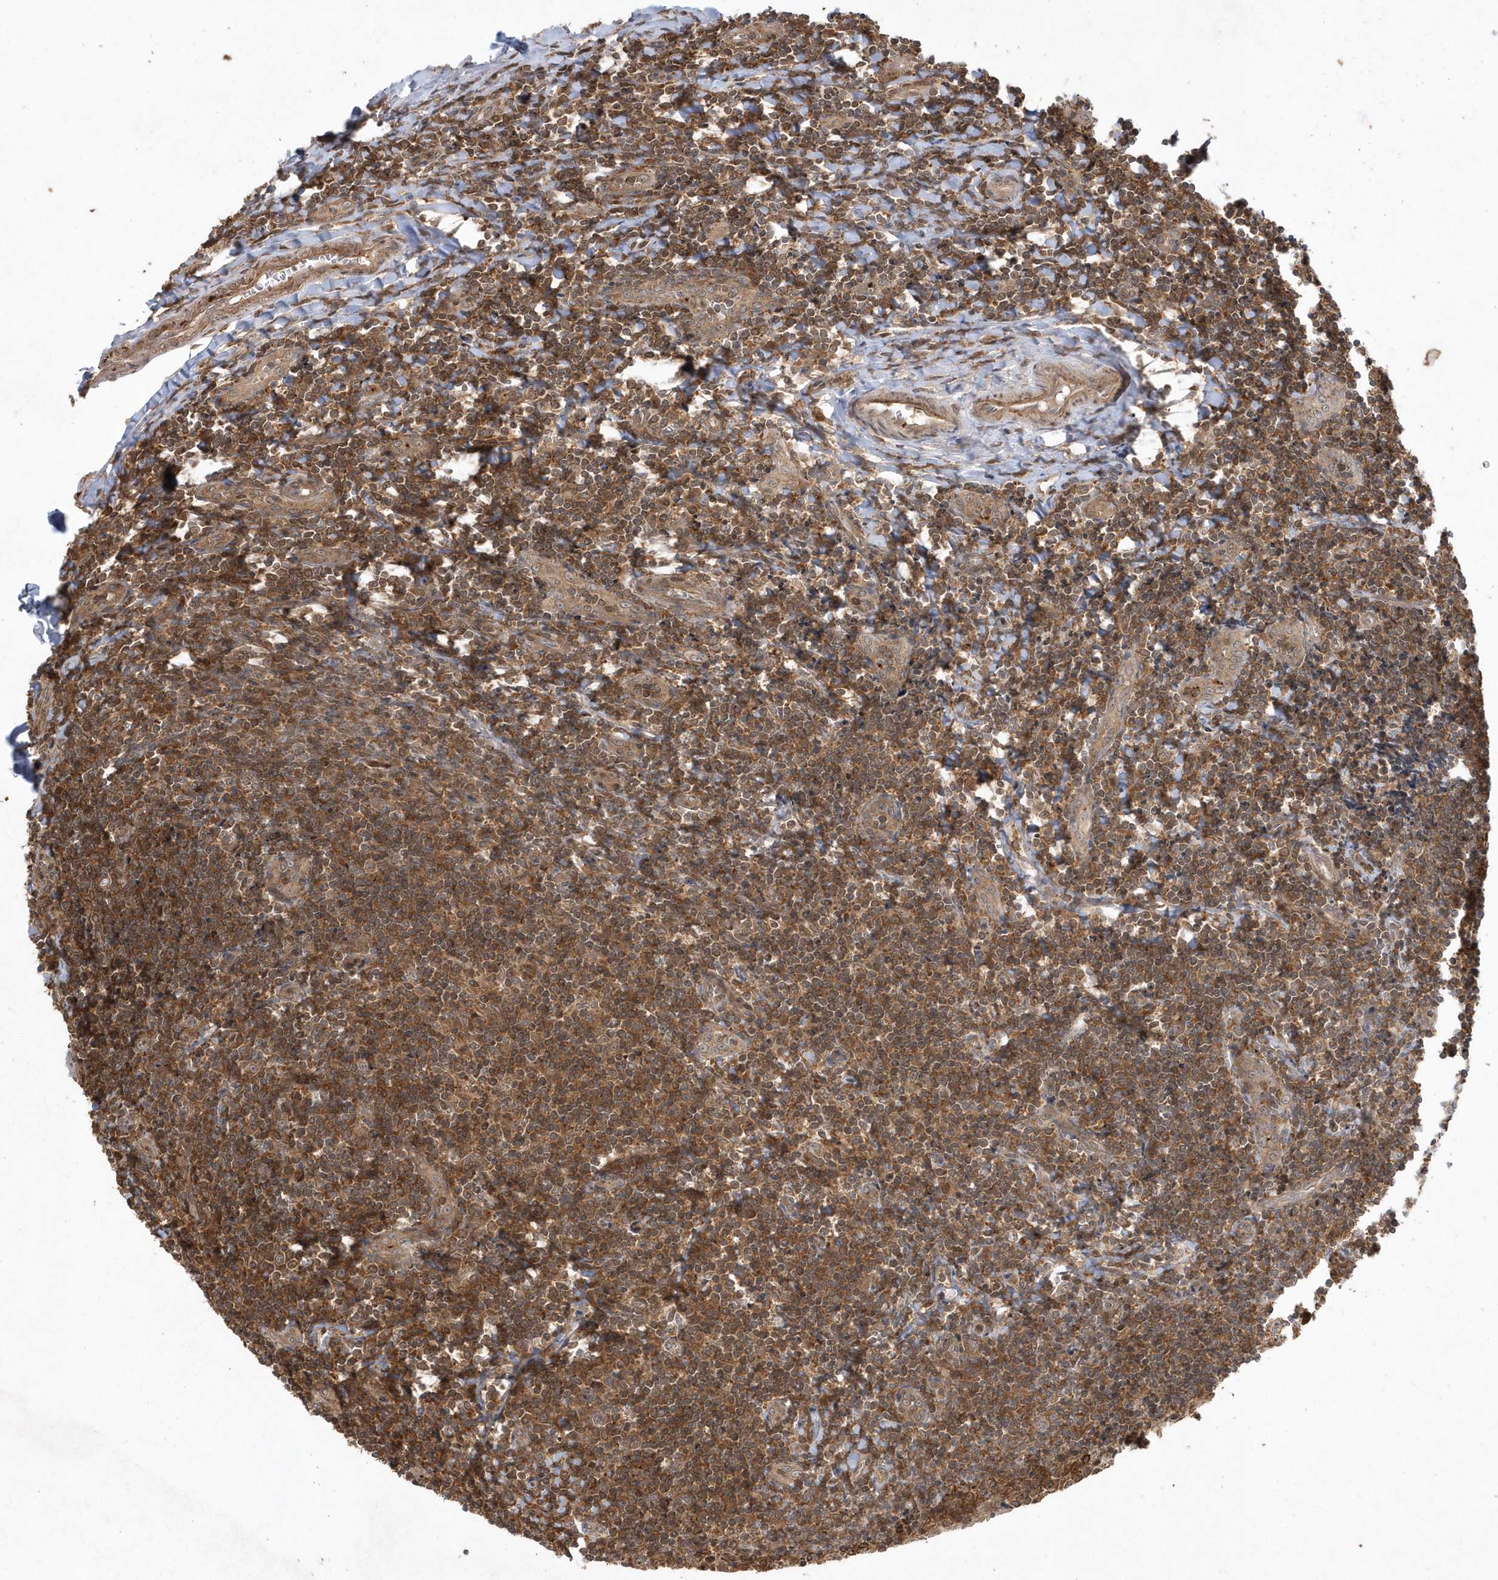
{"staining": {"intensity": "moderate", "quantity": ">75%", "location": "cytoplasmic/membranous"}, "tissue": "tonsil", "cell_type": "Germinal center cells", "image_type": "normal", "snomed": [{"axis": "morphology", "description": "Normal tissue, NOS"}, {"axis": "topography", "description": "Tonsil"}], "caption": "Protein staining reveals moderate cytoplasmic/membranous positivity in approximately >75% of germinal center cells in unremarkable tonsil.", "gene": "ACYP1", "patient": {"sex": "male", "age": 27}}